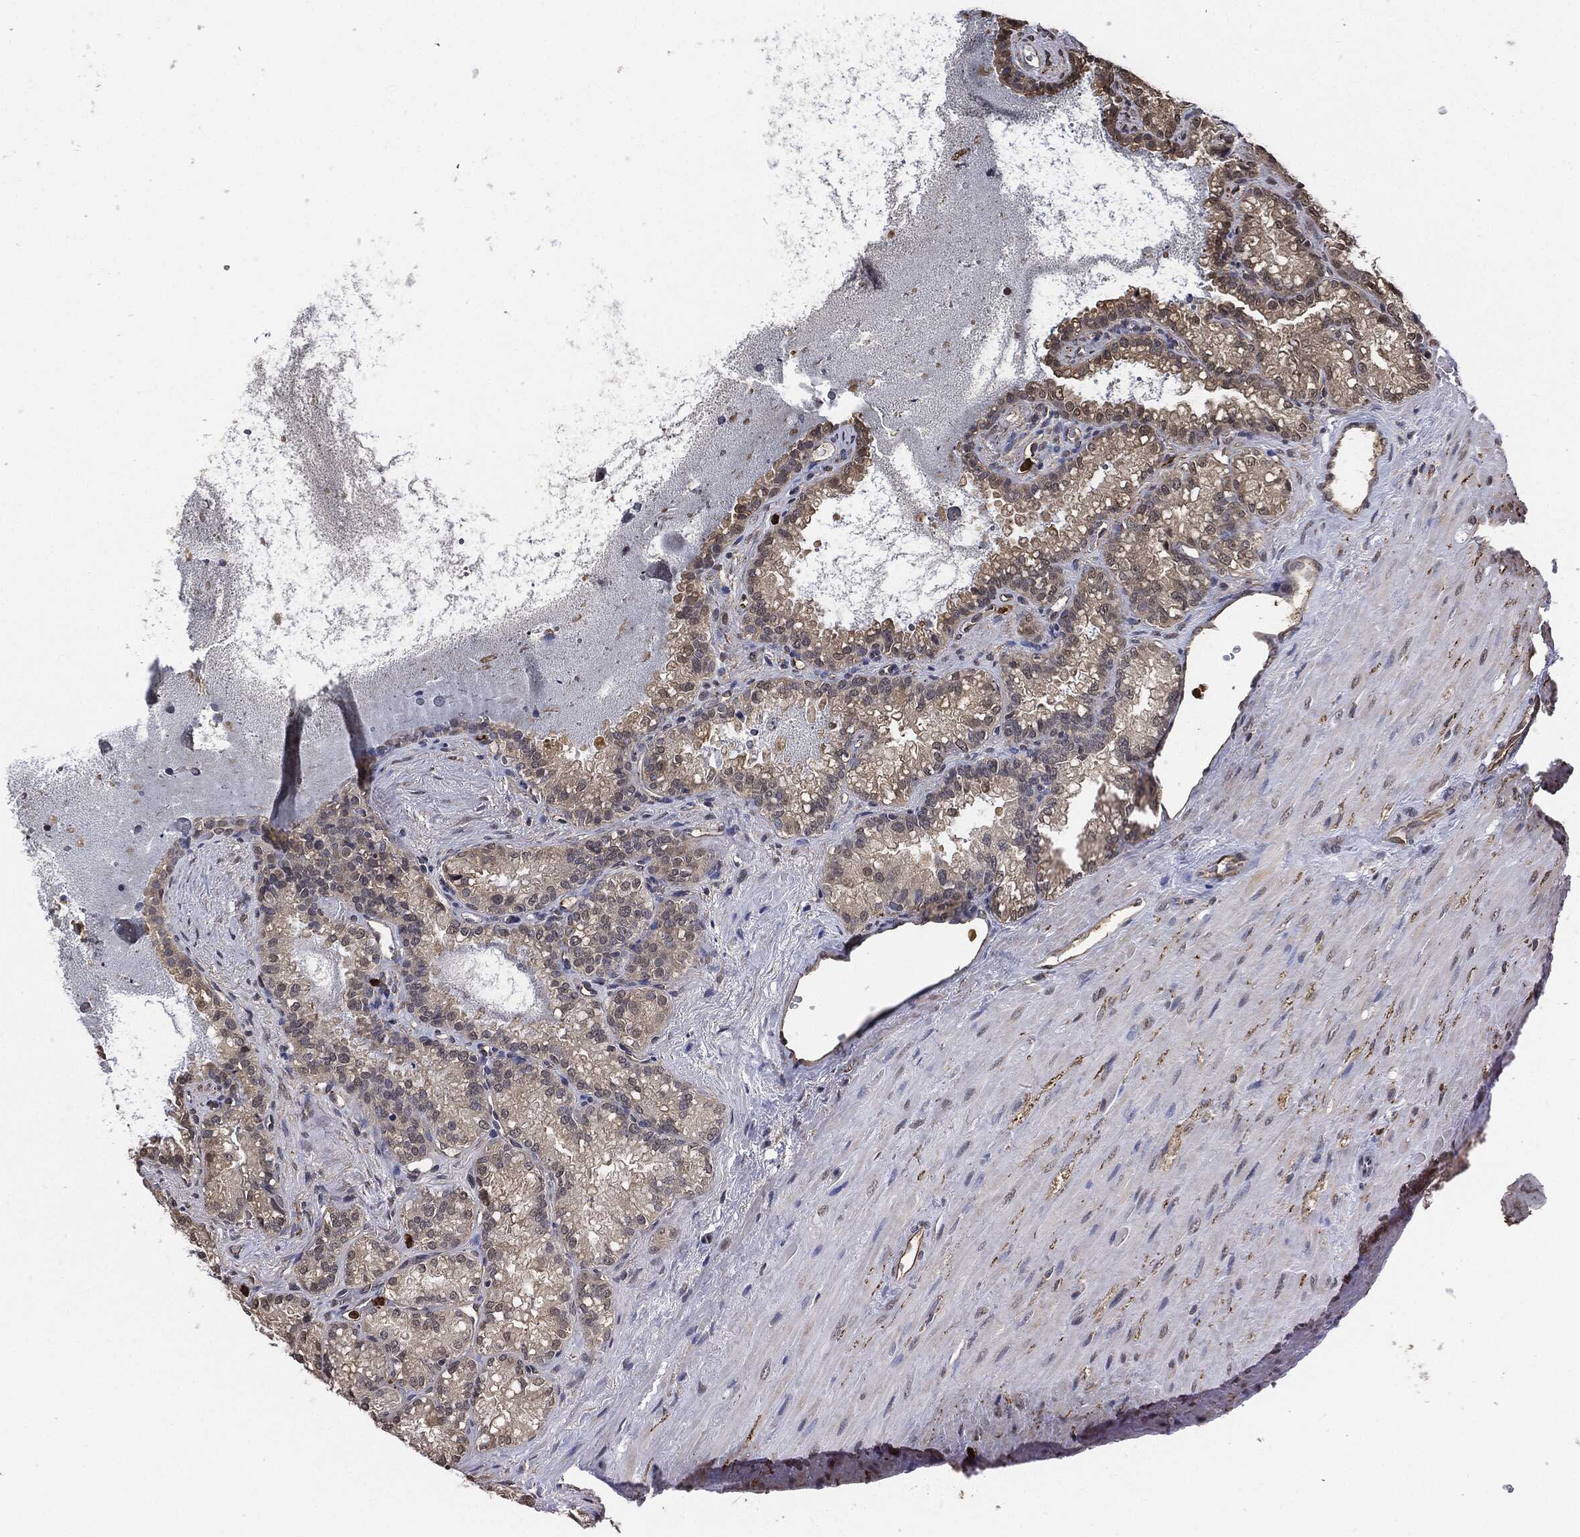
{"staining": {"intensity": "moderate", "quantity": "25%-75%", "location": "cytoplasmic/membranous"}, "tissue": "seminal vesicle", "cell_type": "Glandular cells", "image_type": "normal", "snomed": [{"axis": "morphology", "description": "Normal tissue, NOS"}, {"axis": "topography", "description": "Seminal veicle"}], "caption": "Seminal vesicle stained for a protein demonstrates moderate cytoplasmic/membranous positivity in glandular cells. (DAB IHC with brightfield microscopy, high magnification).", "gene": "S100A9", "patient": {"sex": "male", "age": 68}}